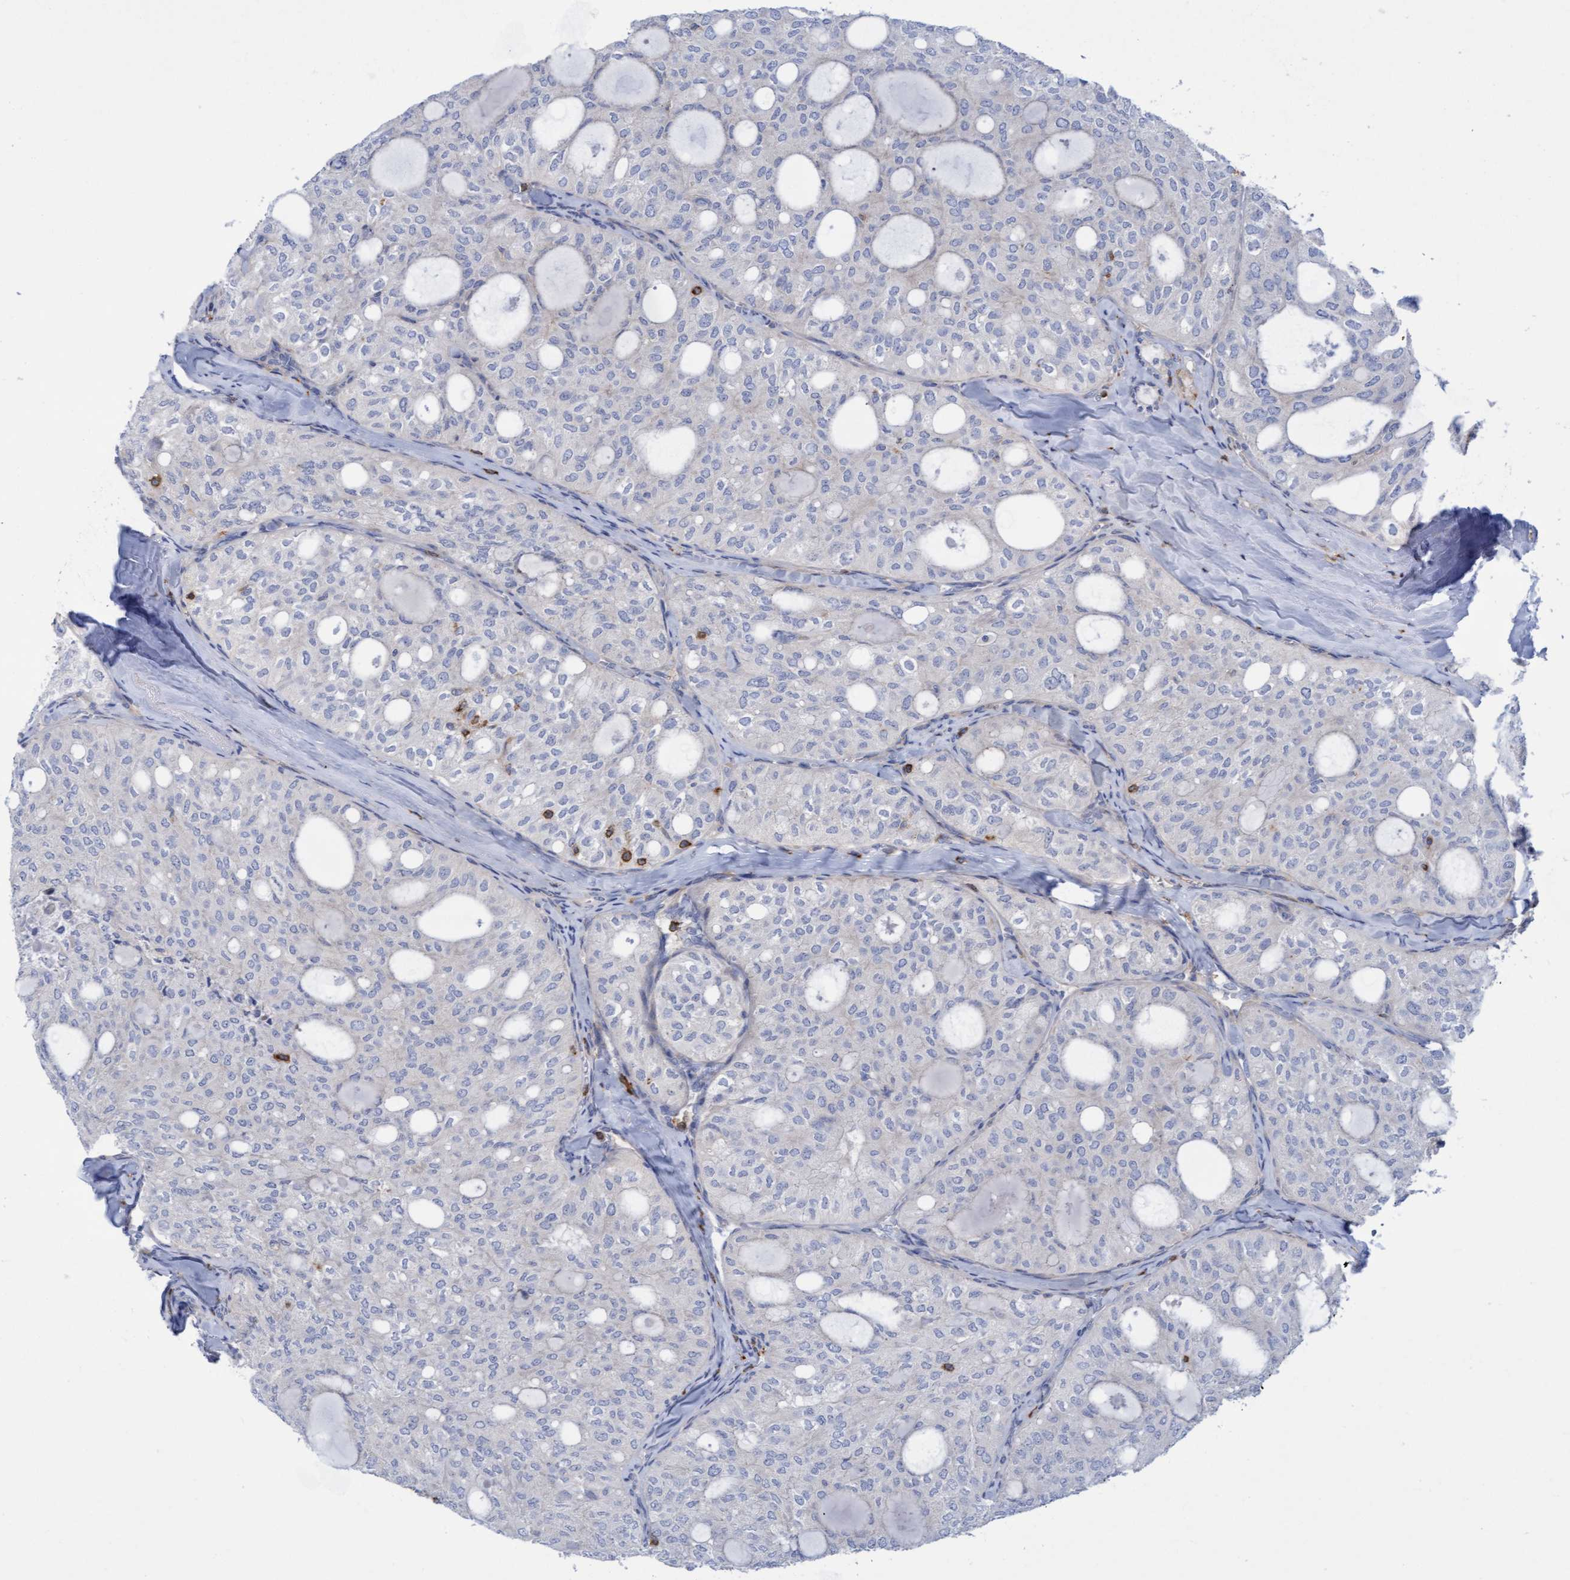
{"staining": {"intensity": "negative", "quantity": "none", "location": "none"}, "tissue": "thyroid cancer", "cell_type": "Tumor cells", "image_type": "cancer", "snomed": [{"axis": "morphology", "description": "Follicular adenoma carcinoma, NOS"}, {"axis": "topography", "description": "Thyroid gland"}], "caption": "DAB (3,3'-diaminobenzidine) immunohistochemical staining of human thyroid cancer displays no significant expression in tumor cells.", "gene": "FNBP1", "patient": {"sex": "male", "age": 75}}